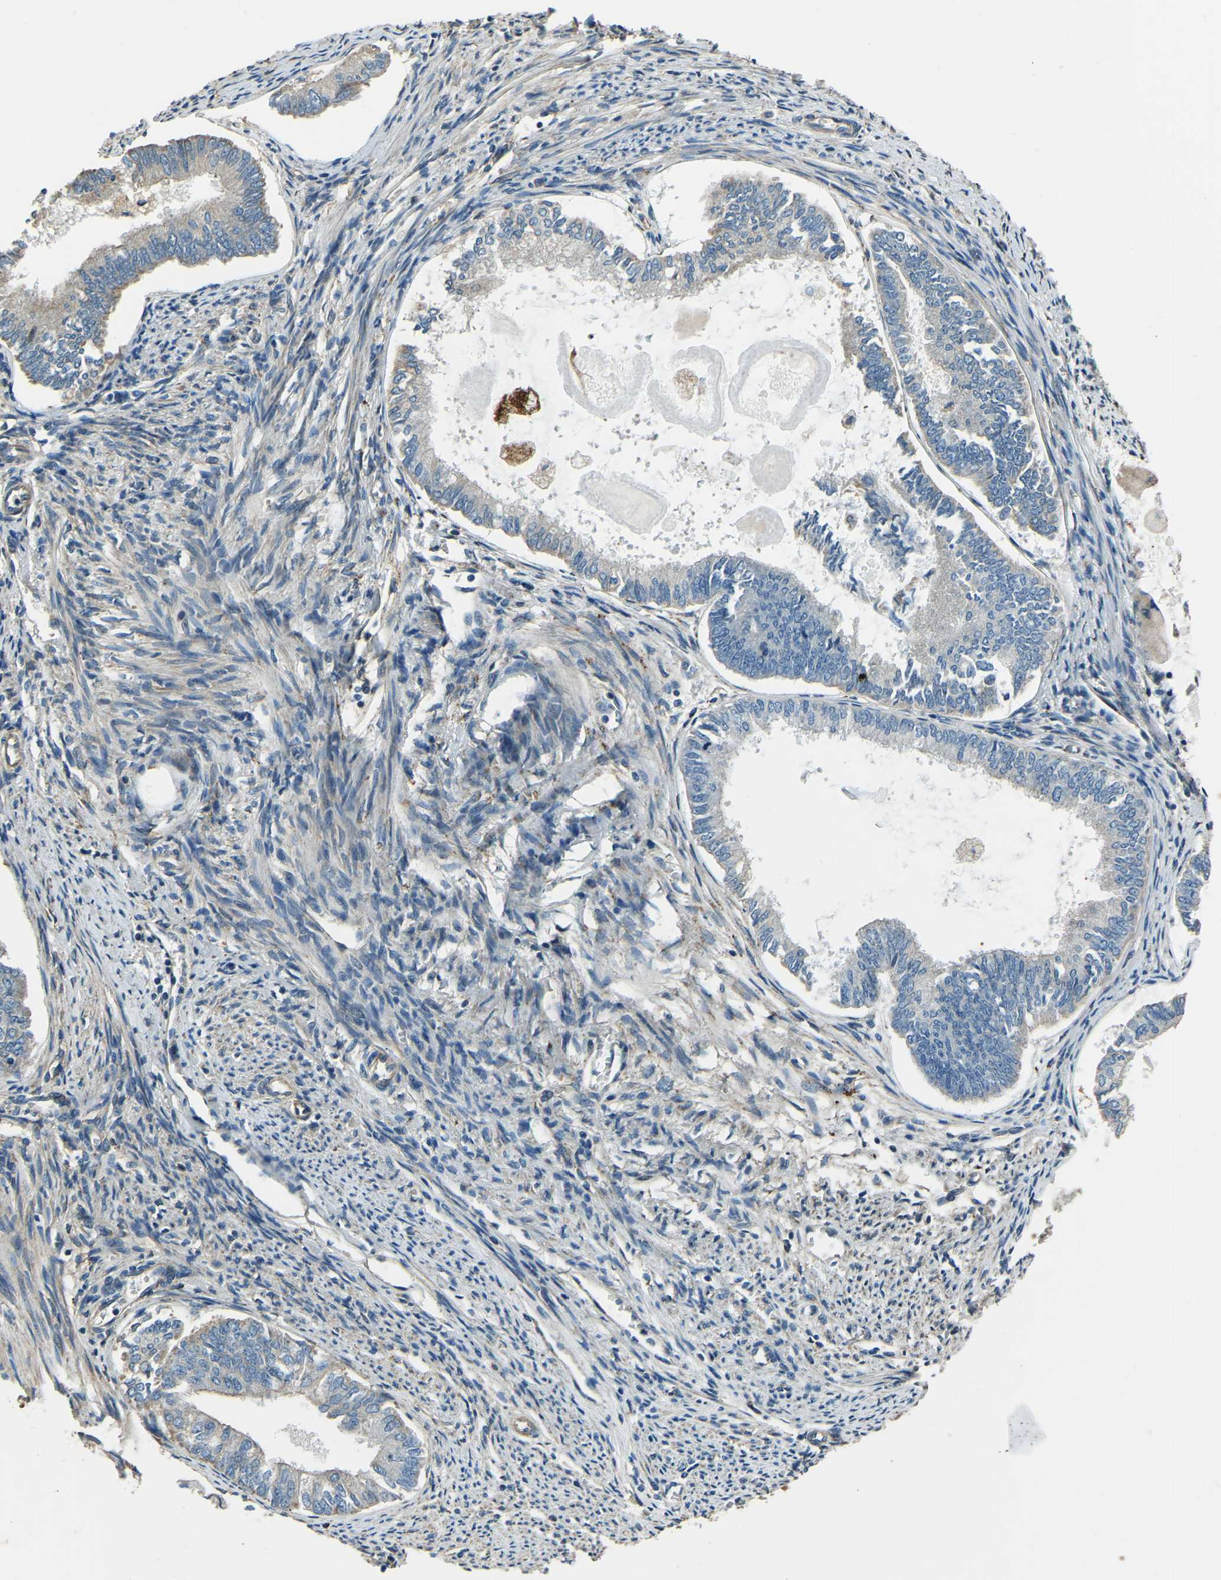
{"staining": {"intensity": "weak", "quantity": "<25%", "location": "cytoplasmic/membranous"}, "tissue": "endometrial cancer", "cell_type": "Tumor cells", "image_type": "cancer", "snomed": [{"axis": "morphology", "description": "Adenocarcinoma, NOS"}, {"axis": "topography", "description": "Endometrium"}], "caption": "Adenocarcinoma (endometrial) stained for a protein using IHC displays no expression tumor cells.", "gene": "COL3A1", "patient": {"sex": "female", "age": 86}}